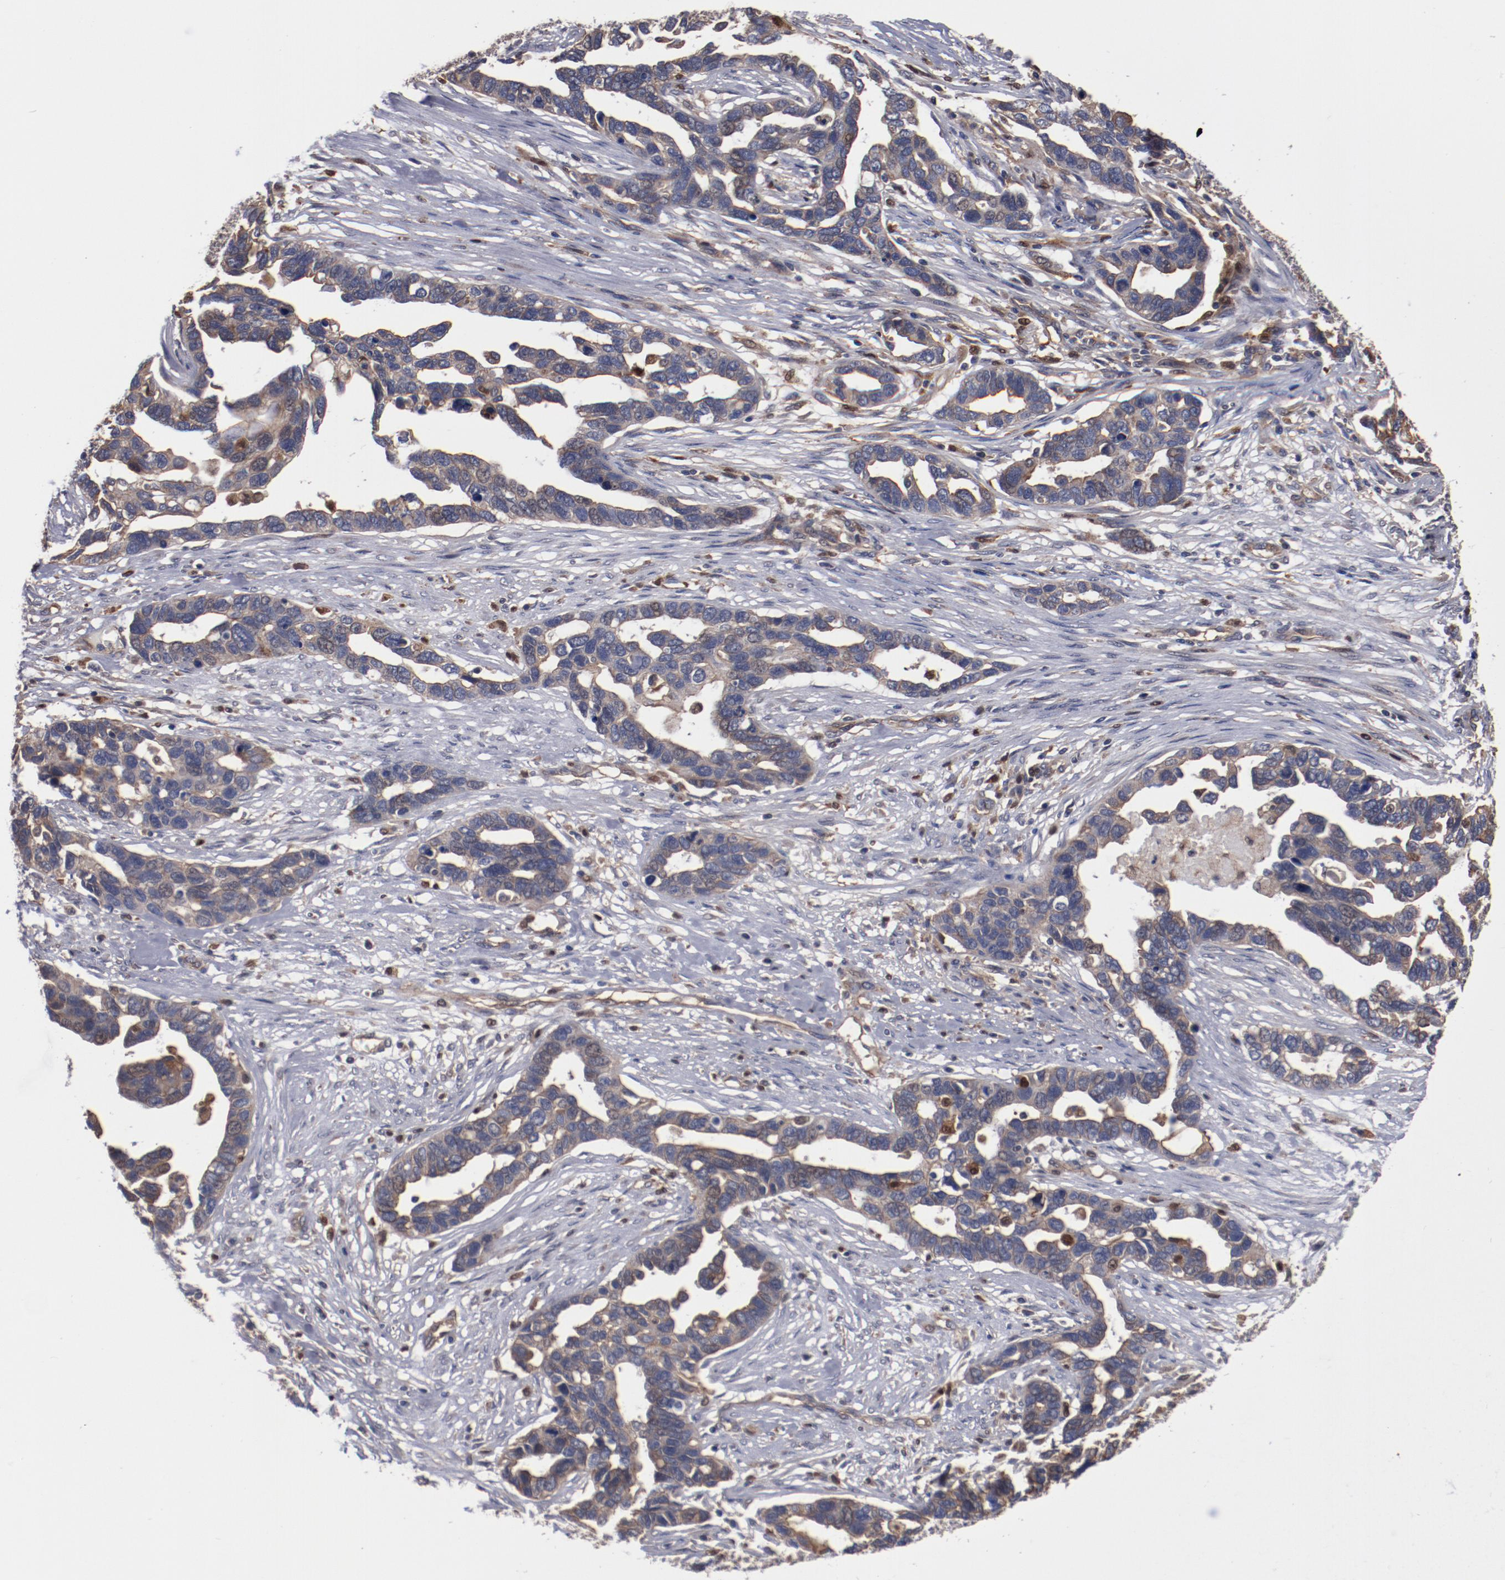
{"staining": {"intensity": "moderate", "quantity": "25%-75%", "location": "cytoplasmic/membranous"}, "tissue": "ovarian cancer", "cell_type": "Tumor cells", "image_type": "cancer", "snomed": [{"axis": "morphology", "description": "Cystadenocarcinoma, serous, NOS"}, {"axis": "topography", "description": "Ovary"}], "caption": "A brown stain labels moderate cytoplasmic/membranous expression of a protein in human serous cystadenocarcinoma (ovarian) tumor cells. (brown staining indicates protein expression, while blue staining denotes nuclei).", "gene": "DNAAF2", "patient": {"sex": "female", "age": 54}}